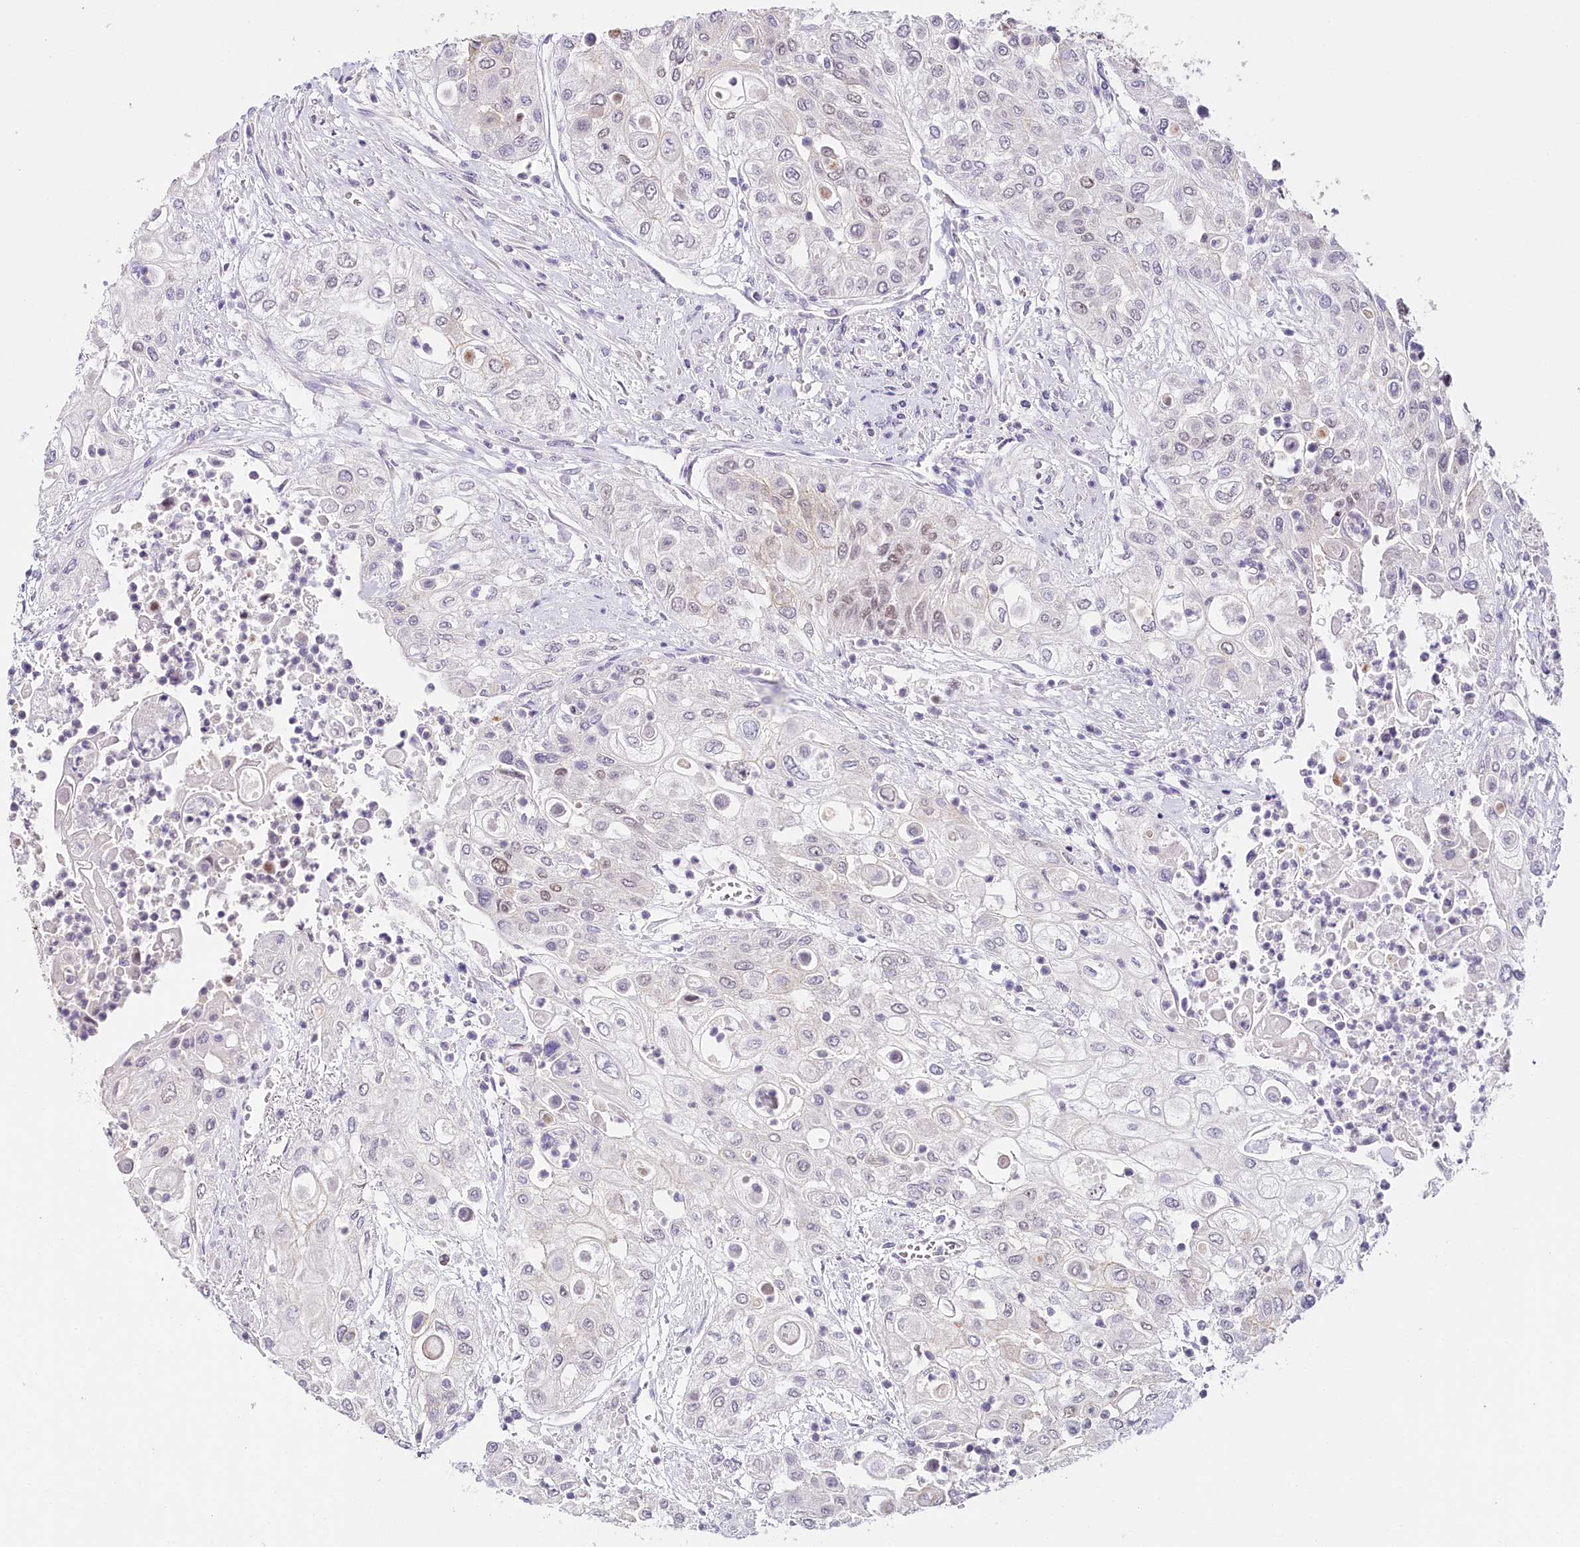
{"staining": {"intensity": "weak", "quantity": "<25%", "location": "nuclear"}, "tissue": "urothelial cancer", "cell_type": "Tumor cells", "image_type": "cancer", "snomed": [{"axis": "morphology", "description": "Urothelial carcinoma, High grade"}, {"axis": "topography", "description": "Urinary bladder"}], "caption": "A micrograph of human high-grade urothelial carcinoma is negative for staining in tumor cells. Brightfield microscopy of immunohistochemistry (IHC) stained with DAB (brown) and hematoxylin (blue), captured at high magnification.", "gene": "TP53", "patient": {"sex": "female", "age": 79}}